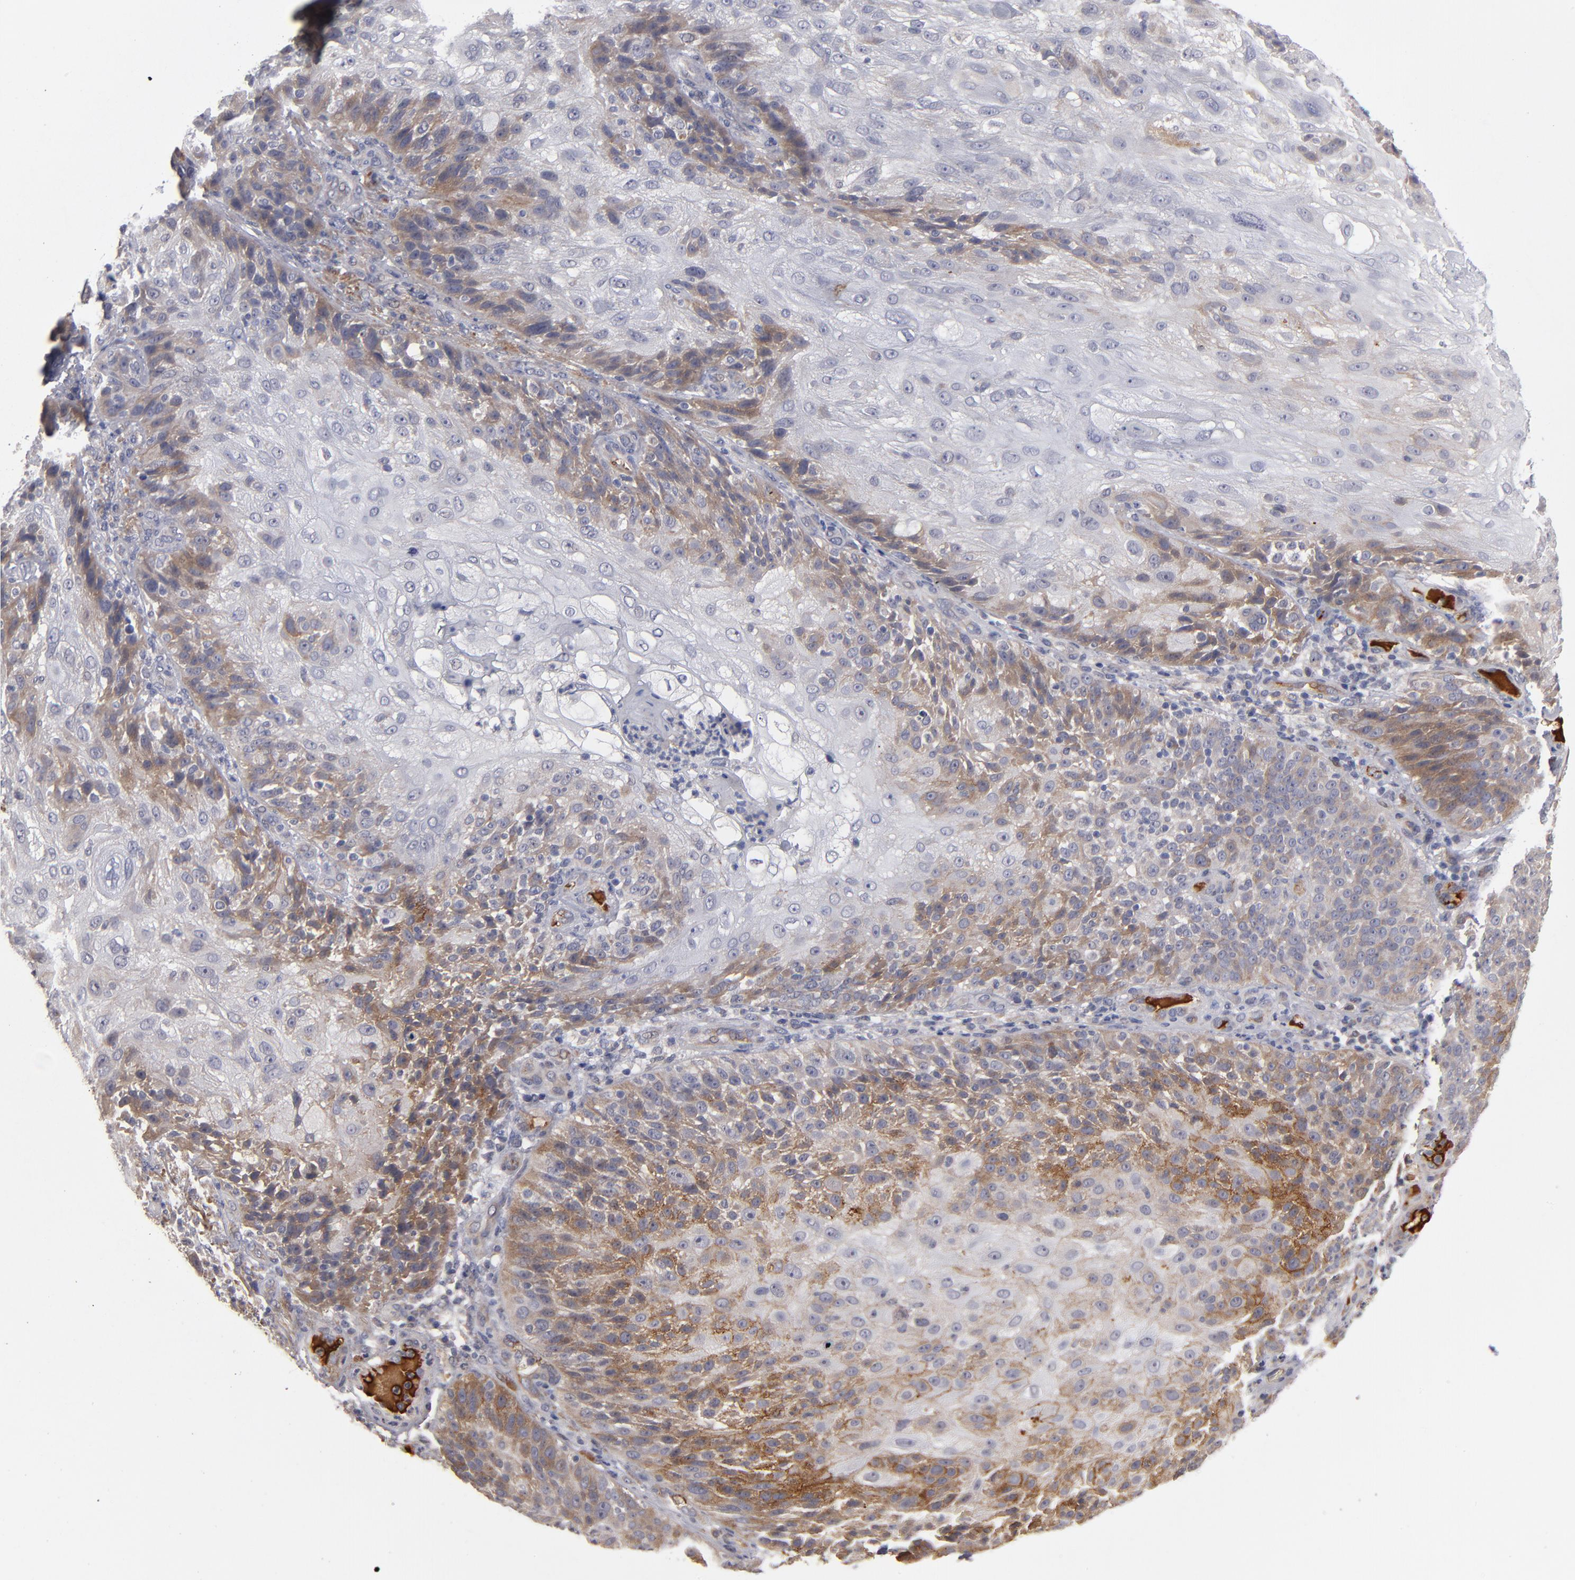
{"staining": {"intensity": "moderate", "quantity": "<25%", "location": "cytoplasmic/membranous"}, "tissue": "skin cancer", "cell_type": "Tumor cells", "image_type": "cancer", "snomed": [{"axis": "morphology", "description": "Normal tissue, NOS"}, {"axis": "morphology", "description": "Squamous cell carcinoma, NOS"}, {"axis": "topography", "description": "Skin"}], "caption": "Protein expression analysis of skin cancer (squamous cell carcinoma) demonstrates moderate cytoplasmic/membranous positivity in about <25% of tumor cells.", "gene": "EXD2", "patient": {"sex": "female", "age": 83}}